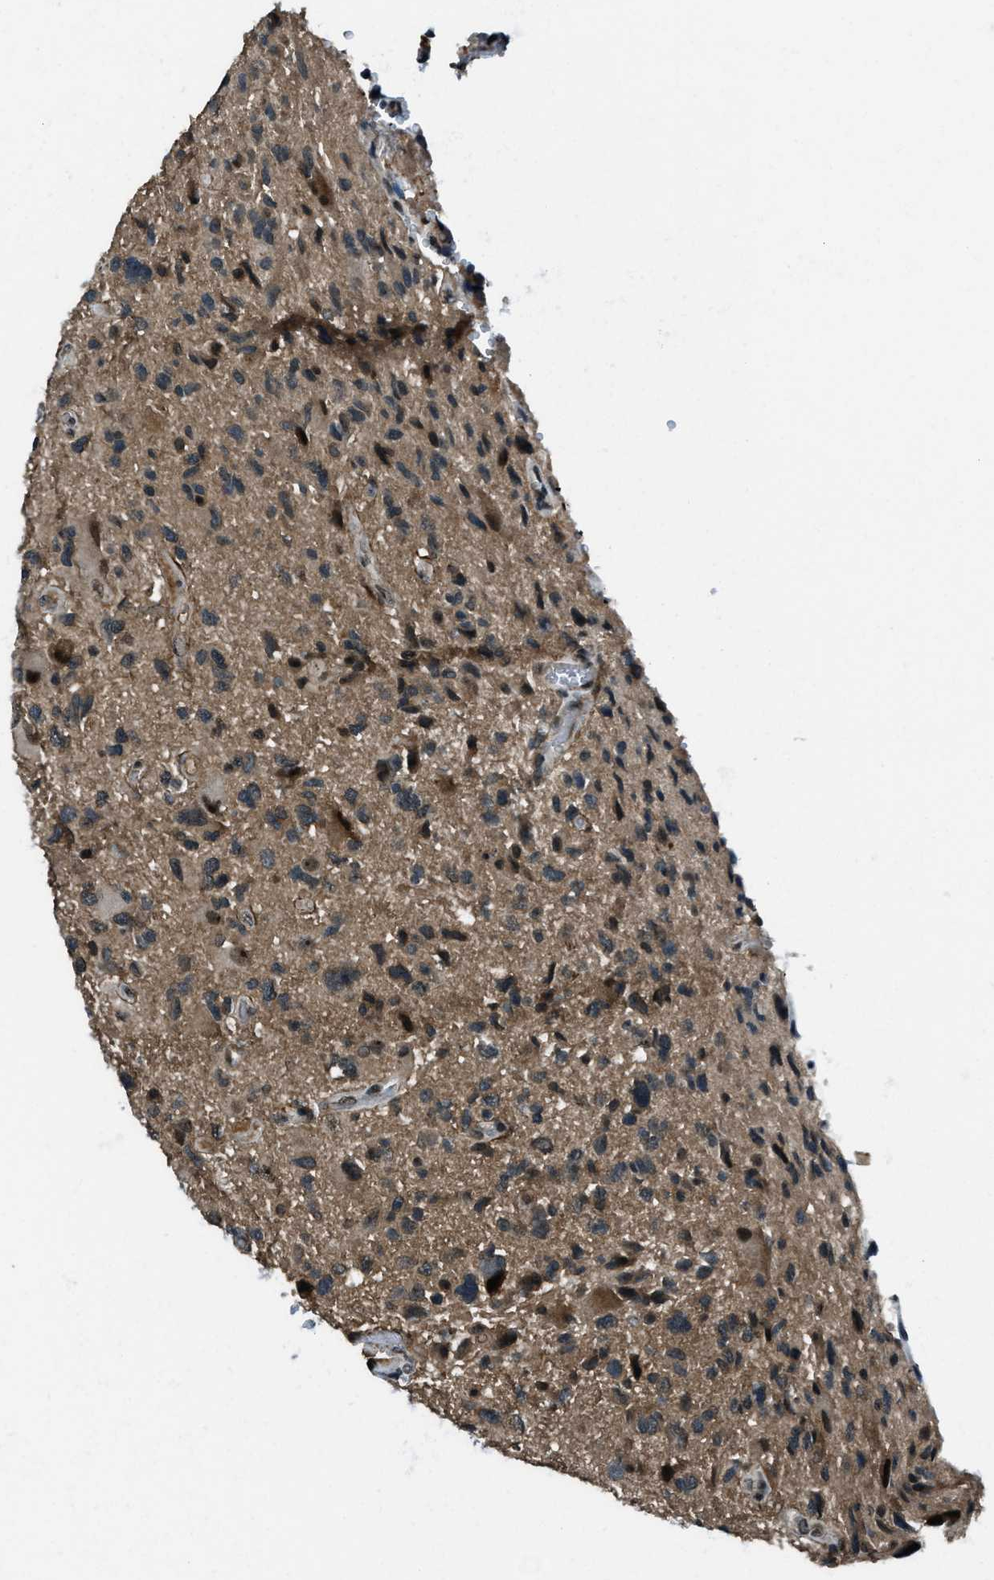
{"staining": {"intensity": "moderate", "quantity": "<25%", "location": "cytoplasmic/membranous,nuclear"}, "tissue": "glioma", "cell_type": "Tumor cells", "image_type": "cancer", "snomed": [{"axis": "morphology", "description": "Glioma, malignant, High grade"}, {"axis": "topography", "description": "Brain"}], "caption": "A histopathology image showing moderate cytoplasmic/membranous and nuclear expression in approximately <25% of tumor cells in malignant glioma (high-grade), as visualized by brown immunohistochemical staining.", "gene": "ACTL9", "patient": {"sex": "male", "age": 33}}